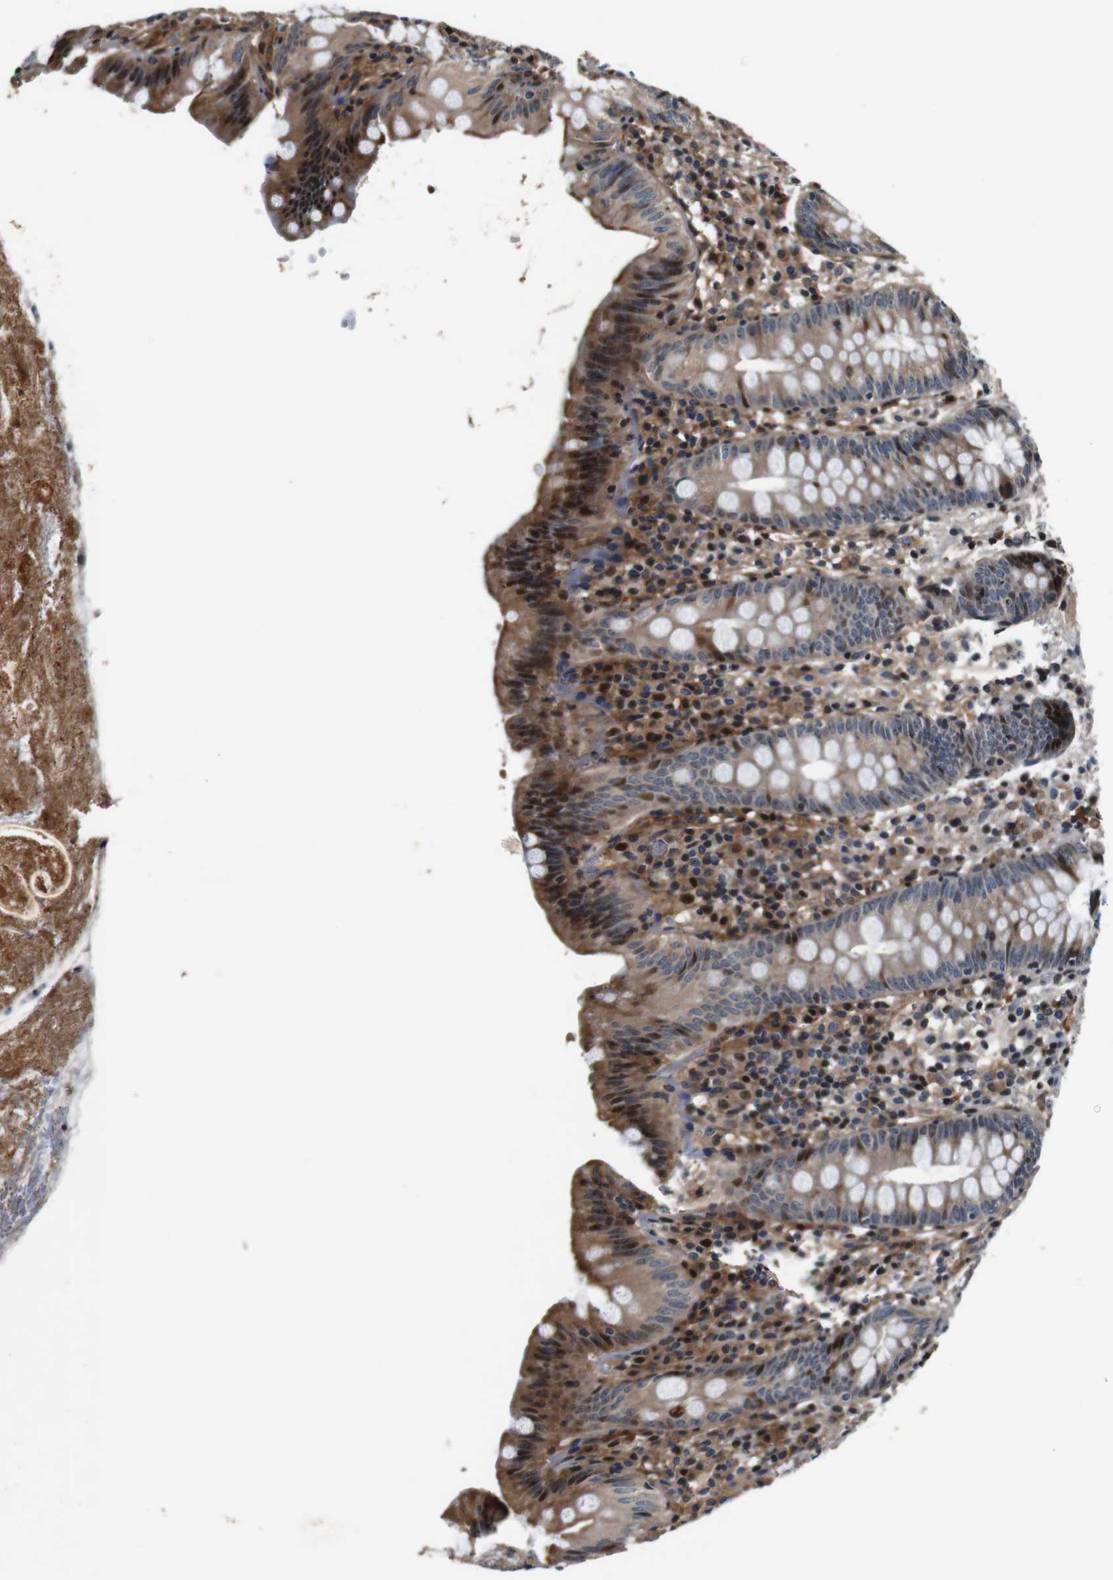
{"staining": {"intensity": "strong", "quantity": "25%-75%", "location": "cytoplasmic/membranous,nuclear"}, "tissue": "appendix", "cell_type": "Glandular cells", "image_type": "normal", "snomed": [{"axis": "morphology", "description": "Normal tissue, NOS"}, {"axis": "topography", "description": "Appendix"}], "caption": "Immunohistochemical staining of benign human appendix demonstrates high levels of strong cytoplasmic/membranous,nuclear expression in about 25%-75% of glandular cells.", "gene": "LRP4", "patient": {"sex": "male", "age": 52}}